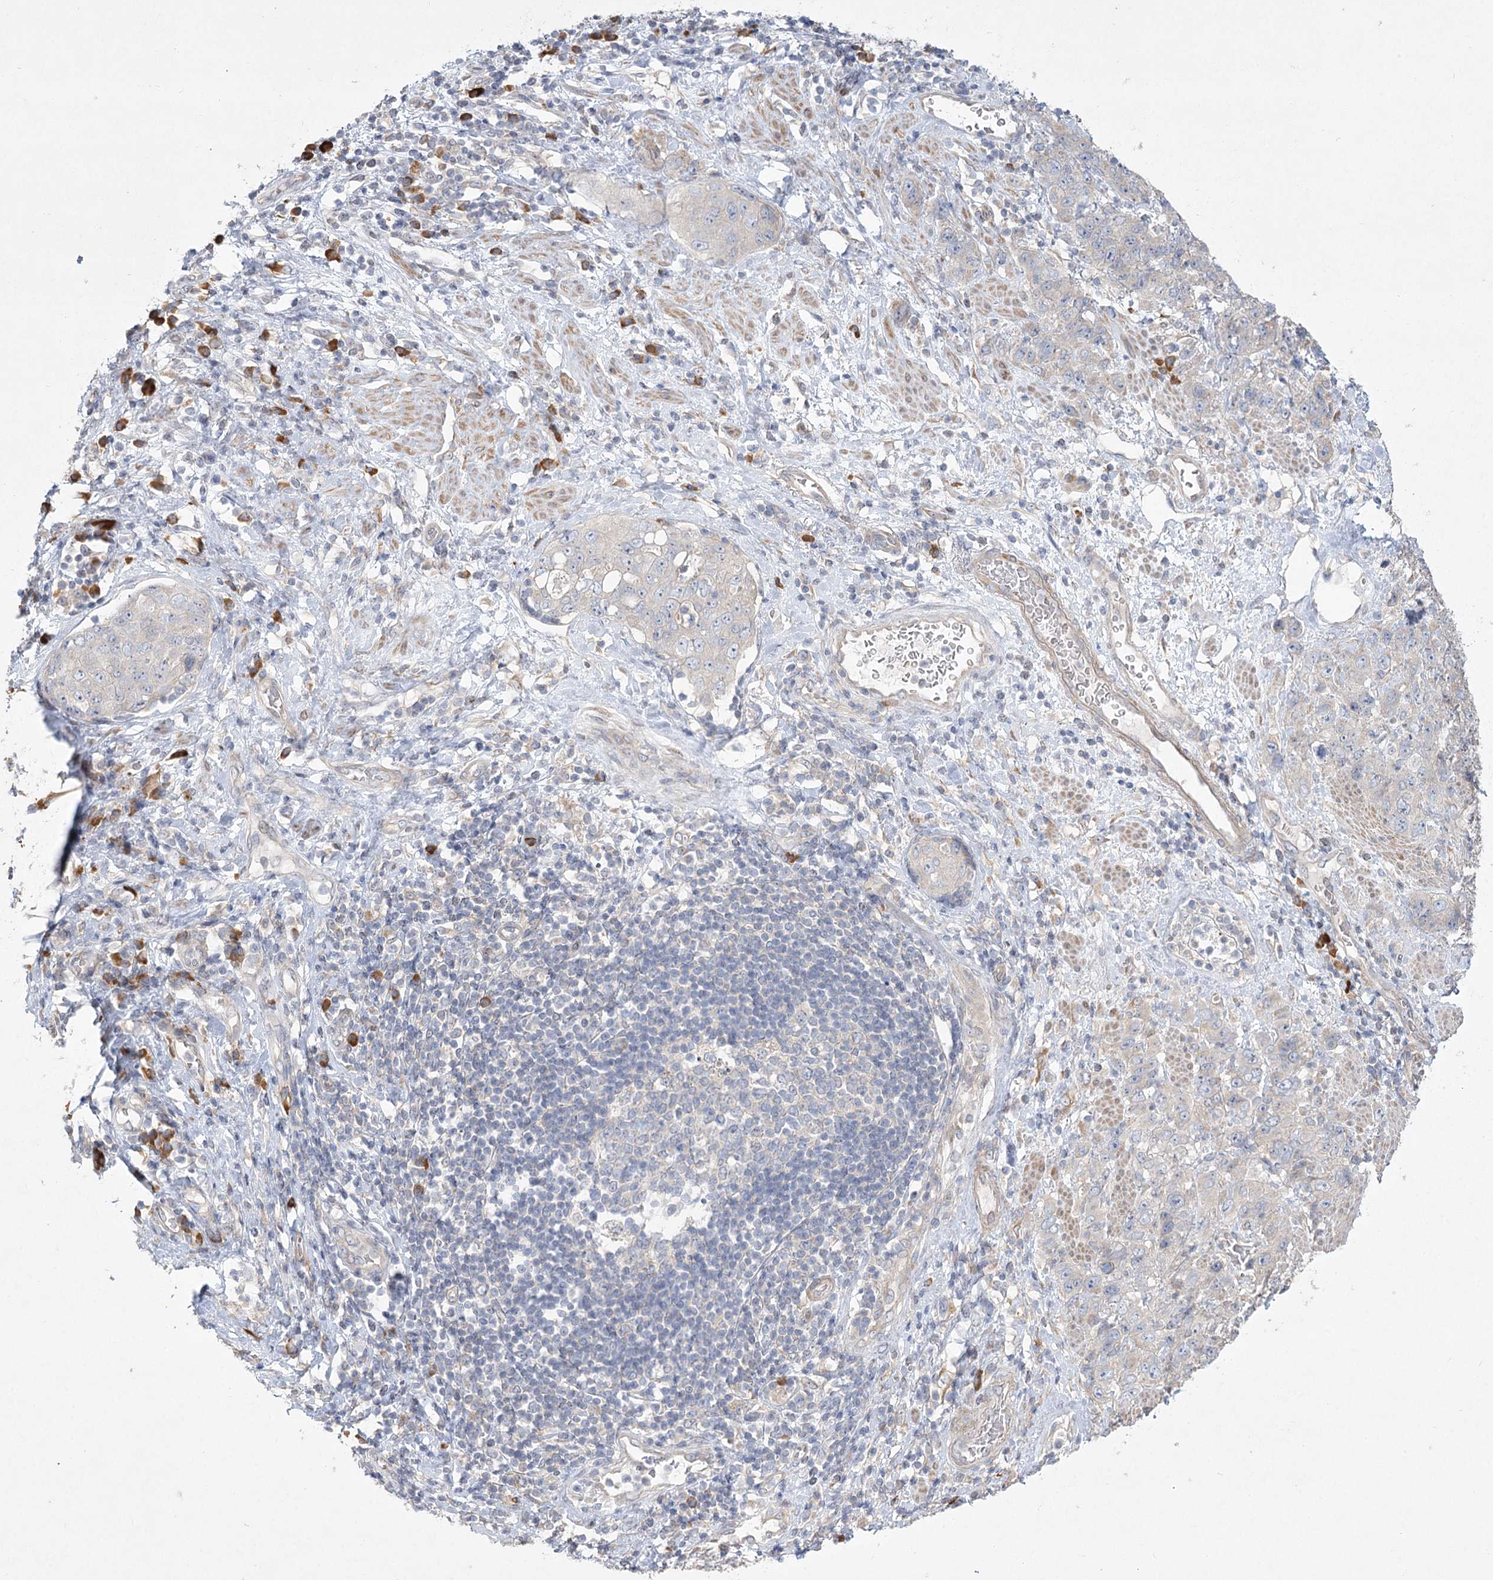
{"staining": {"intensity": "negative", "quantity": "none", "location": "none"}, "tissue": "stomach cancer", "cell_type": "Tumor cells", "image_type": "cancer", "snomed": [{"axis": "morphology", "description": "Adenocarcinoma, NOS"}, {"axis": "topography", "description": "Stomach"}], "caption": "Protein analysis of stomach cancer (adenocarcinoma) reveals no significant expression in tumor cells.", "gene": "CAMTA1", "patient": {"sex": "male", "age": 48}}